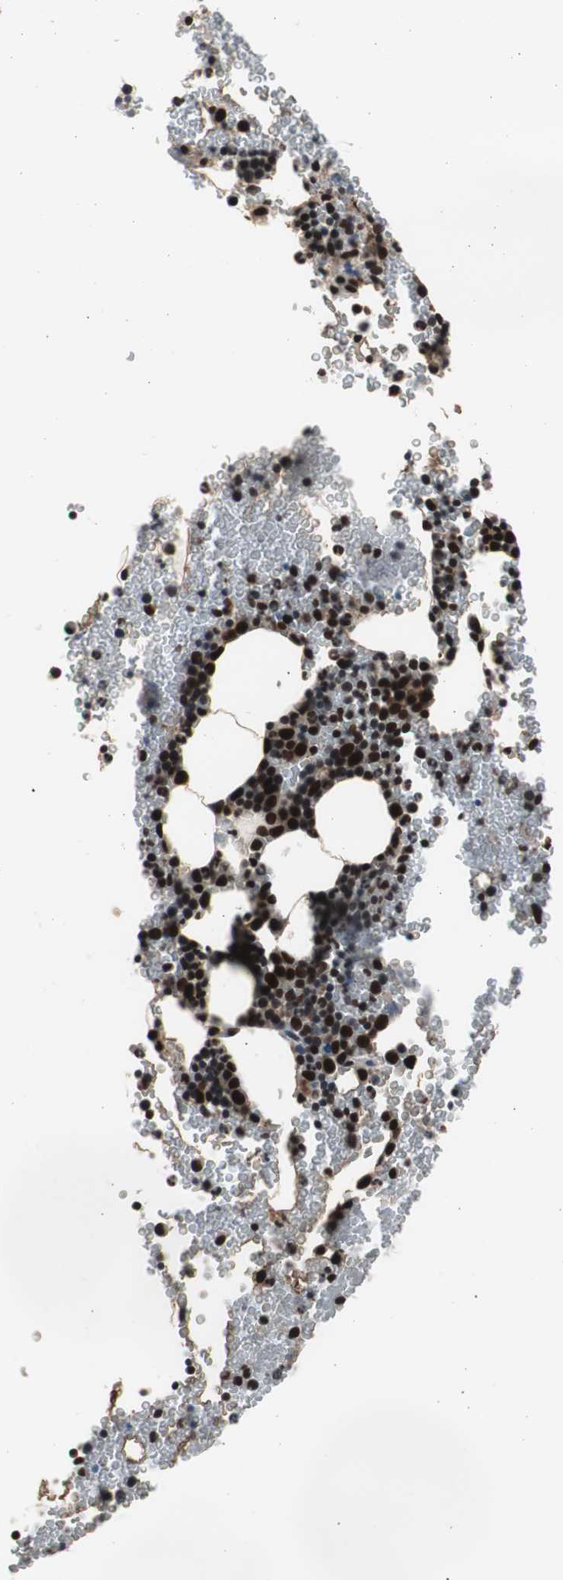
{"staining": {"intensity": "strong", "quantity": ">75%", "location": "nuclear"}, "tissue": "bone marrow", "cell_type": "Hematopoietic cells", "image_type": "normal", "snomed": [{"axis": "morphology", "description": "Normal tissue, NOS"}, {"axis": "morphology", "description": "Inflammation, NOS"}, {"axis": "topography", "description": "Bone marrow"}], "caption": "Immunohistochemical staining of unremarkable human bone marrow shows high levels of strong nuclear staining in approximately >75% of hematopoietic cells.", "gene": "RPA1", "patient": {"sex": "male", "age": 22}}